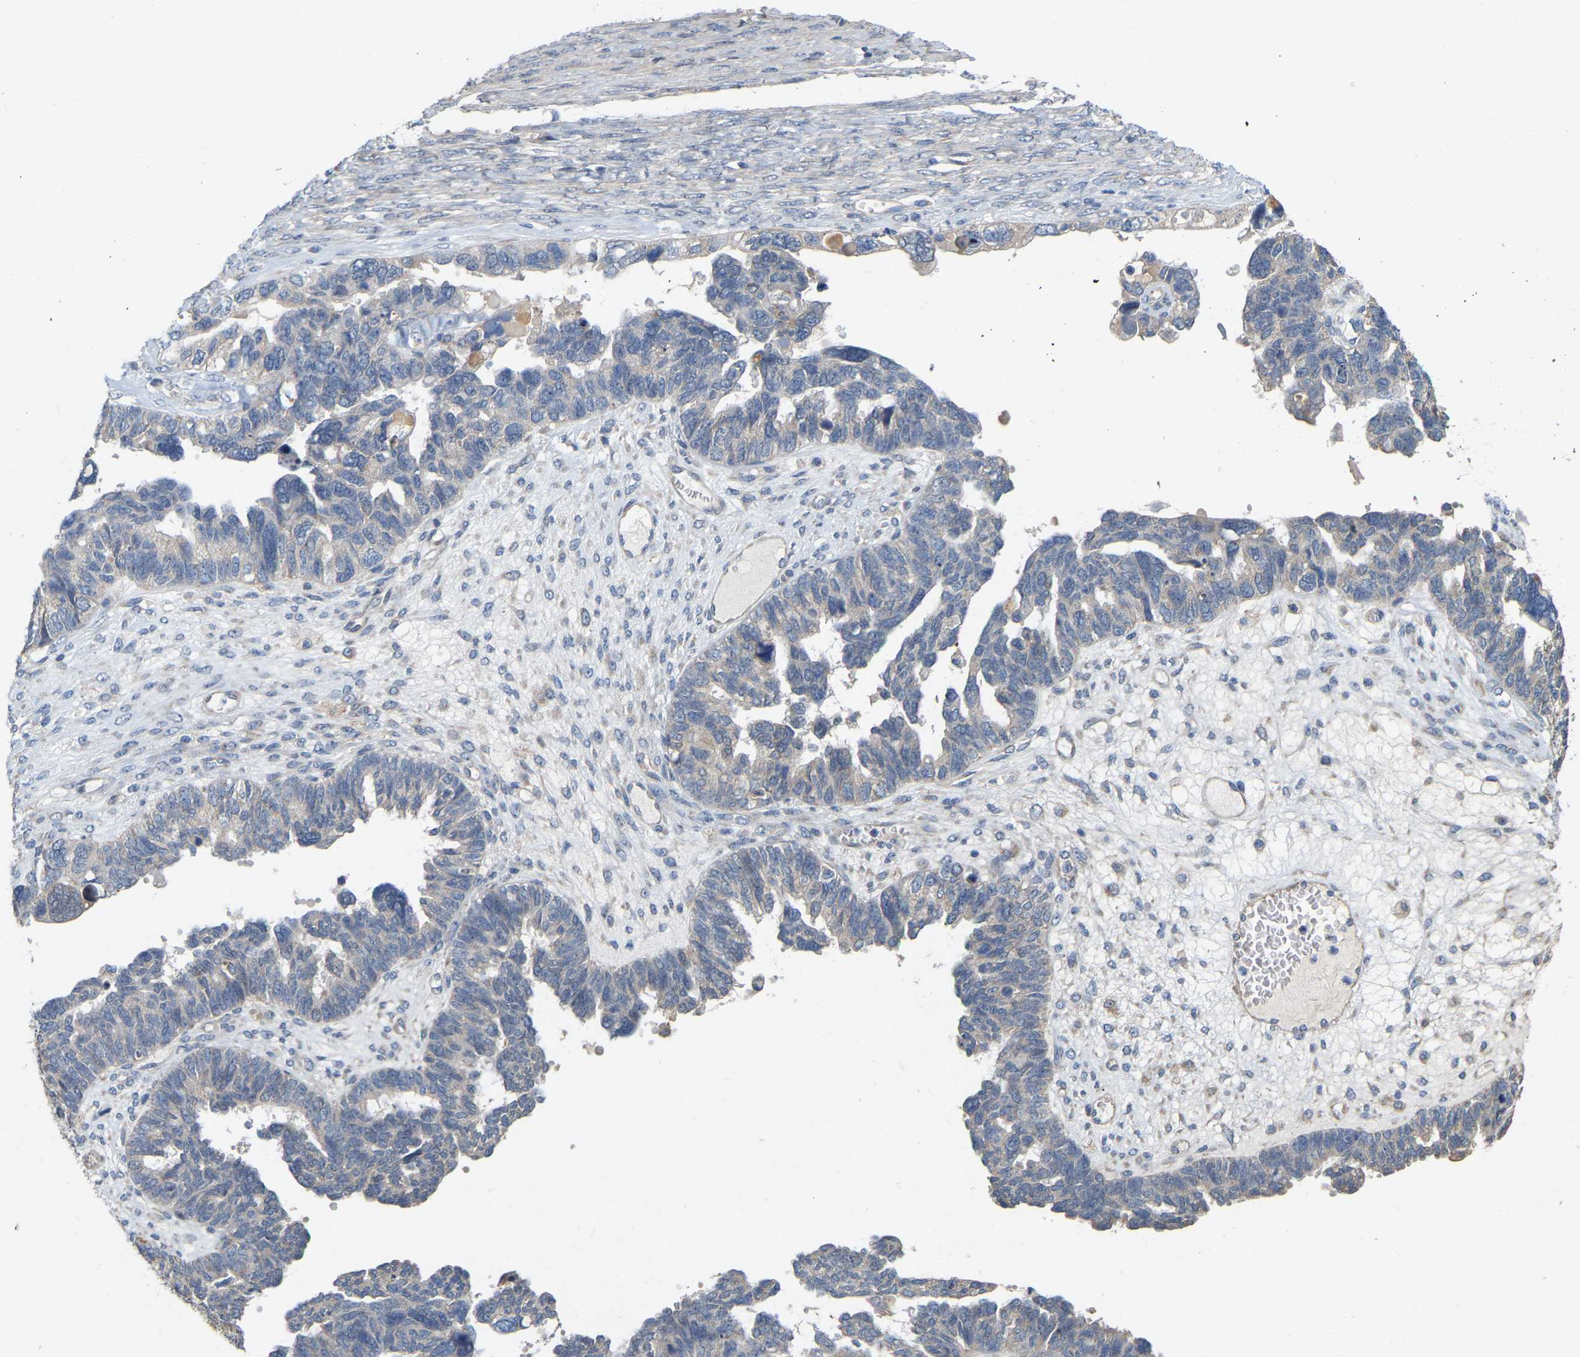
{"staining": {"intensity": "weak", "quantity": "<25%", "location": "cytoplasmic/membranous"}, "tissue": "ovarian cancer", "cell_type": "Tumor cells", "image_type": "cancer", "snomed": [{"axis": "morphology", "description": "Cystadenocarcinoma, serous, NOS"}, {"axis": "topography", "description": "Ovary"}], "caption": "The immunohistochemistry histopathology image has no significant expression in tumor cells of ovarian serous cystadenocarcinoma tissue.", "gene": "SSH1", "patient": {"sex": "female", "age": 79}}